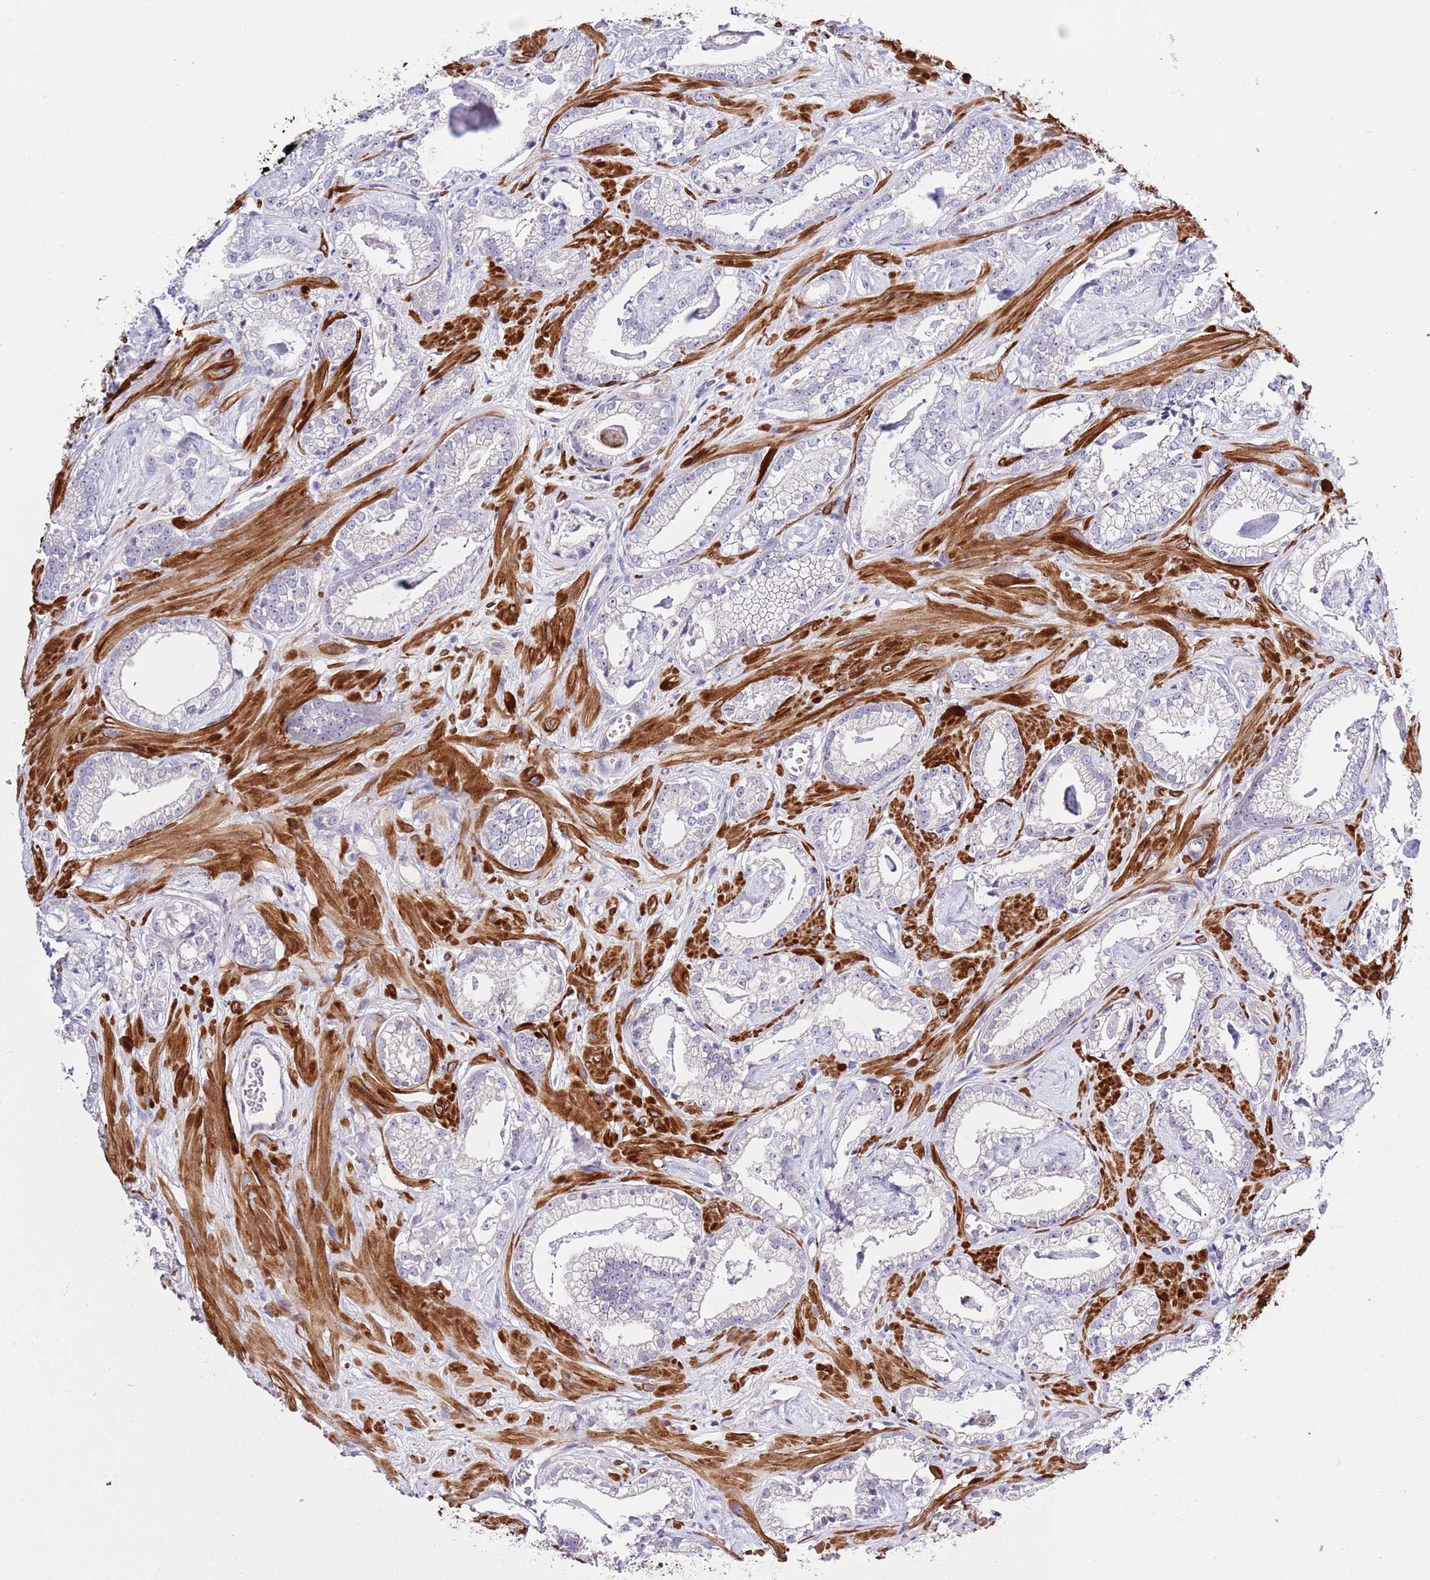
{"staining": {"intensity": "negative", "quantity": "none", "location": "none"}, "tissue": "prostate cancer", "cell_type": "Tumor cells", "image_type": "cancer", "snomed": [{"axis": "morphology", "description": "Adenocarcinoma, Low grade"}, {"axis": "topography", "description": "Prostate"}], "caption": "Image shows no significant protein staining in tumor cells of prostate cancer (adenocarcinoma (low-grade)). (Brightfield microscopy of DAB immunohistochemistry (IHC) at high magnification).", "gene": "NET1", "patient": {"sex": "male", "age": 60}}